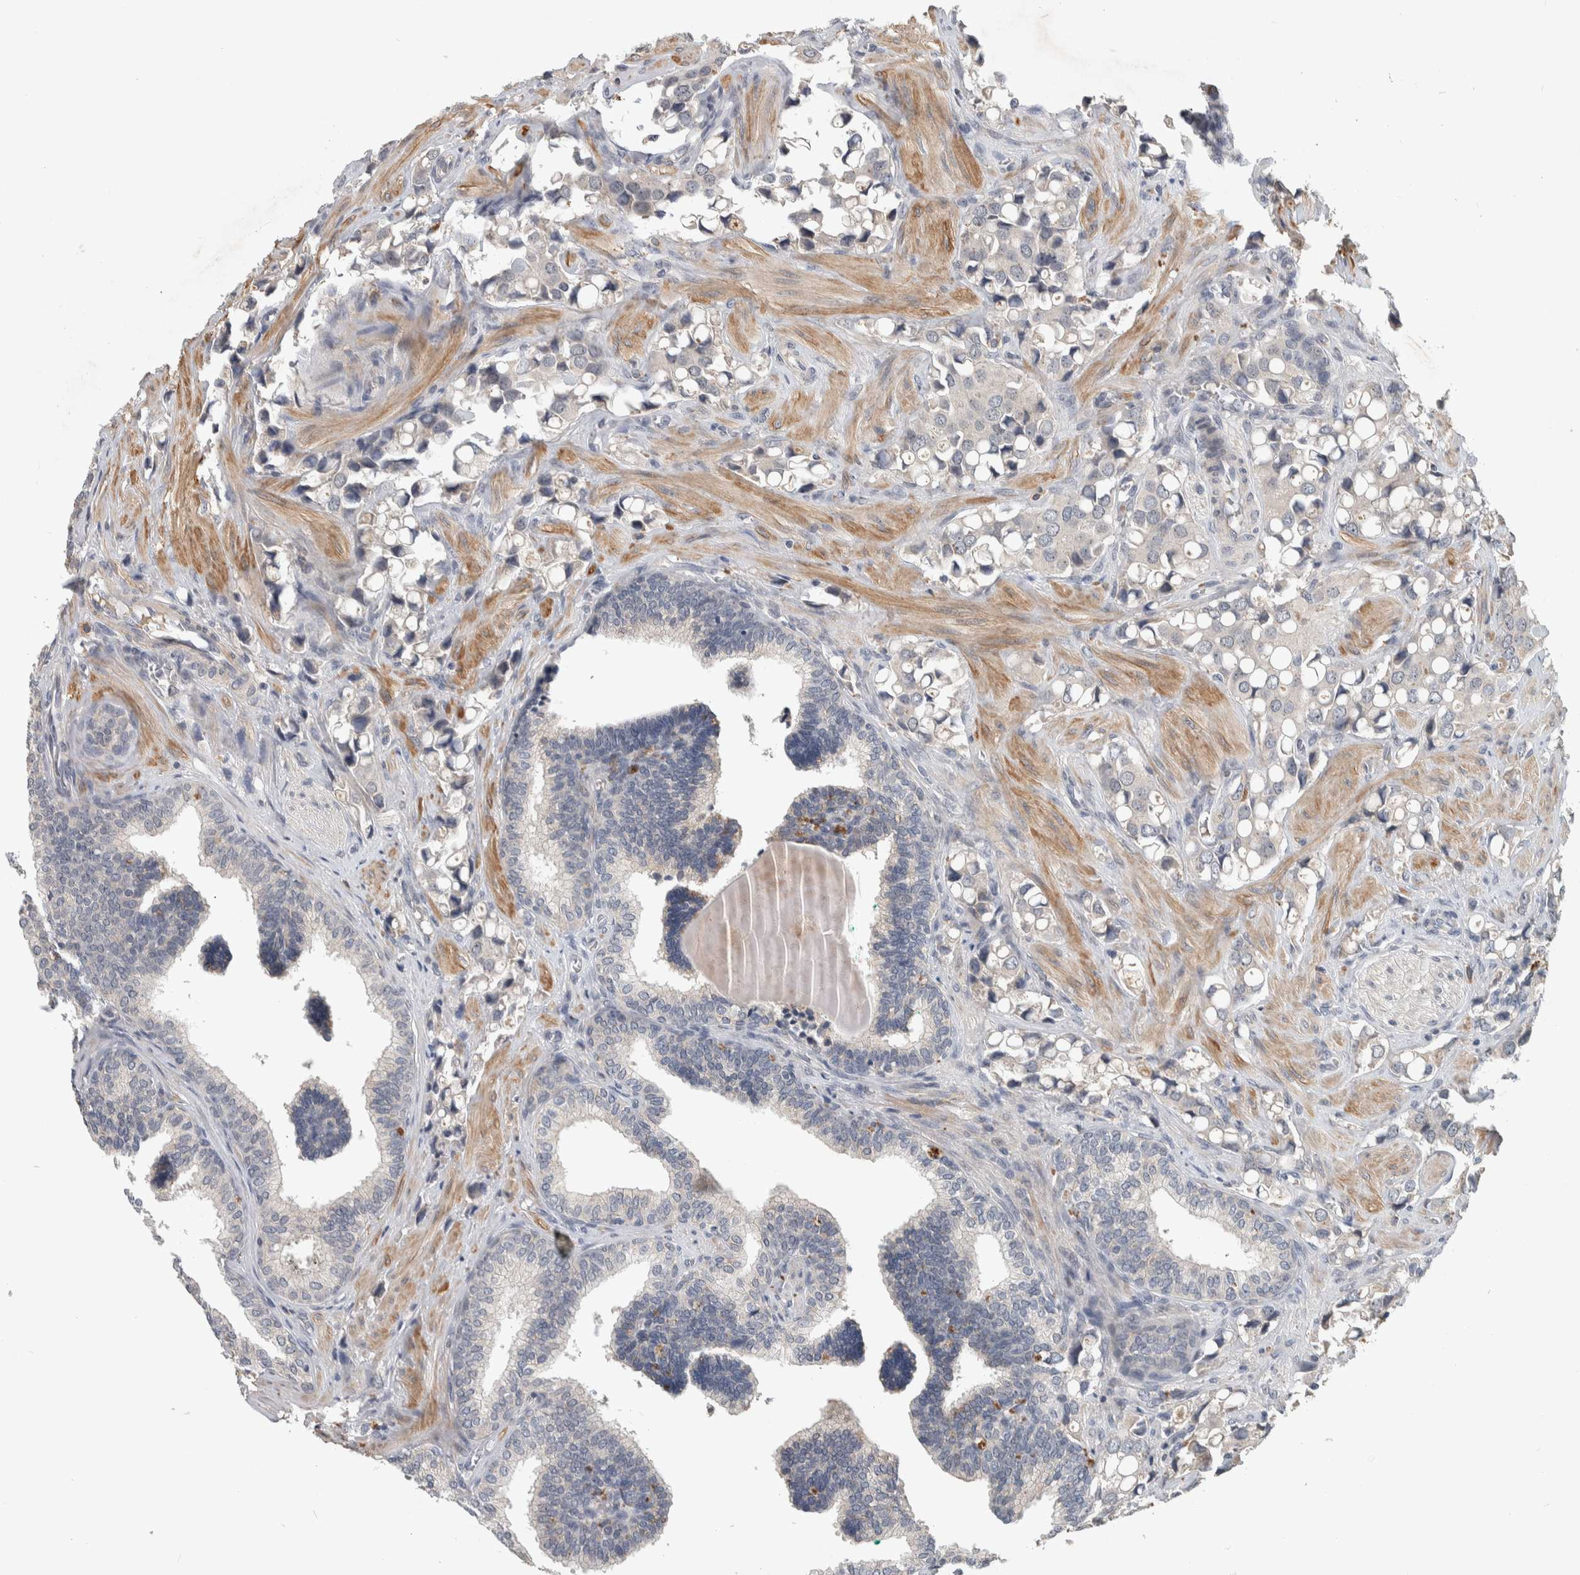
{"staining": {"intensity": "negative", "quantity": "none", "location": "none"}, "tissue": "prostate cancer", "cell_type": "Tumor cells", "image_type": "cancer", "snomed": [{"axis": "morphology", "description": "Adenocarcinoma, High grade"}, {"axis": "topography", "description": "Prostate"}], "caption": "High magnification brightfield microscopy of adenocarcinoma (high-grade) (prostate) stained with DAB (brown) and counterstained with hematoxylin (blue): tumor cells show no significant positivity.", "gene": "CHRM3", "patient": {"sex": "male", "age": 52}}